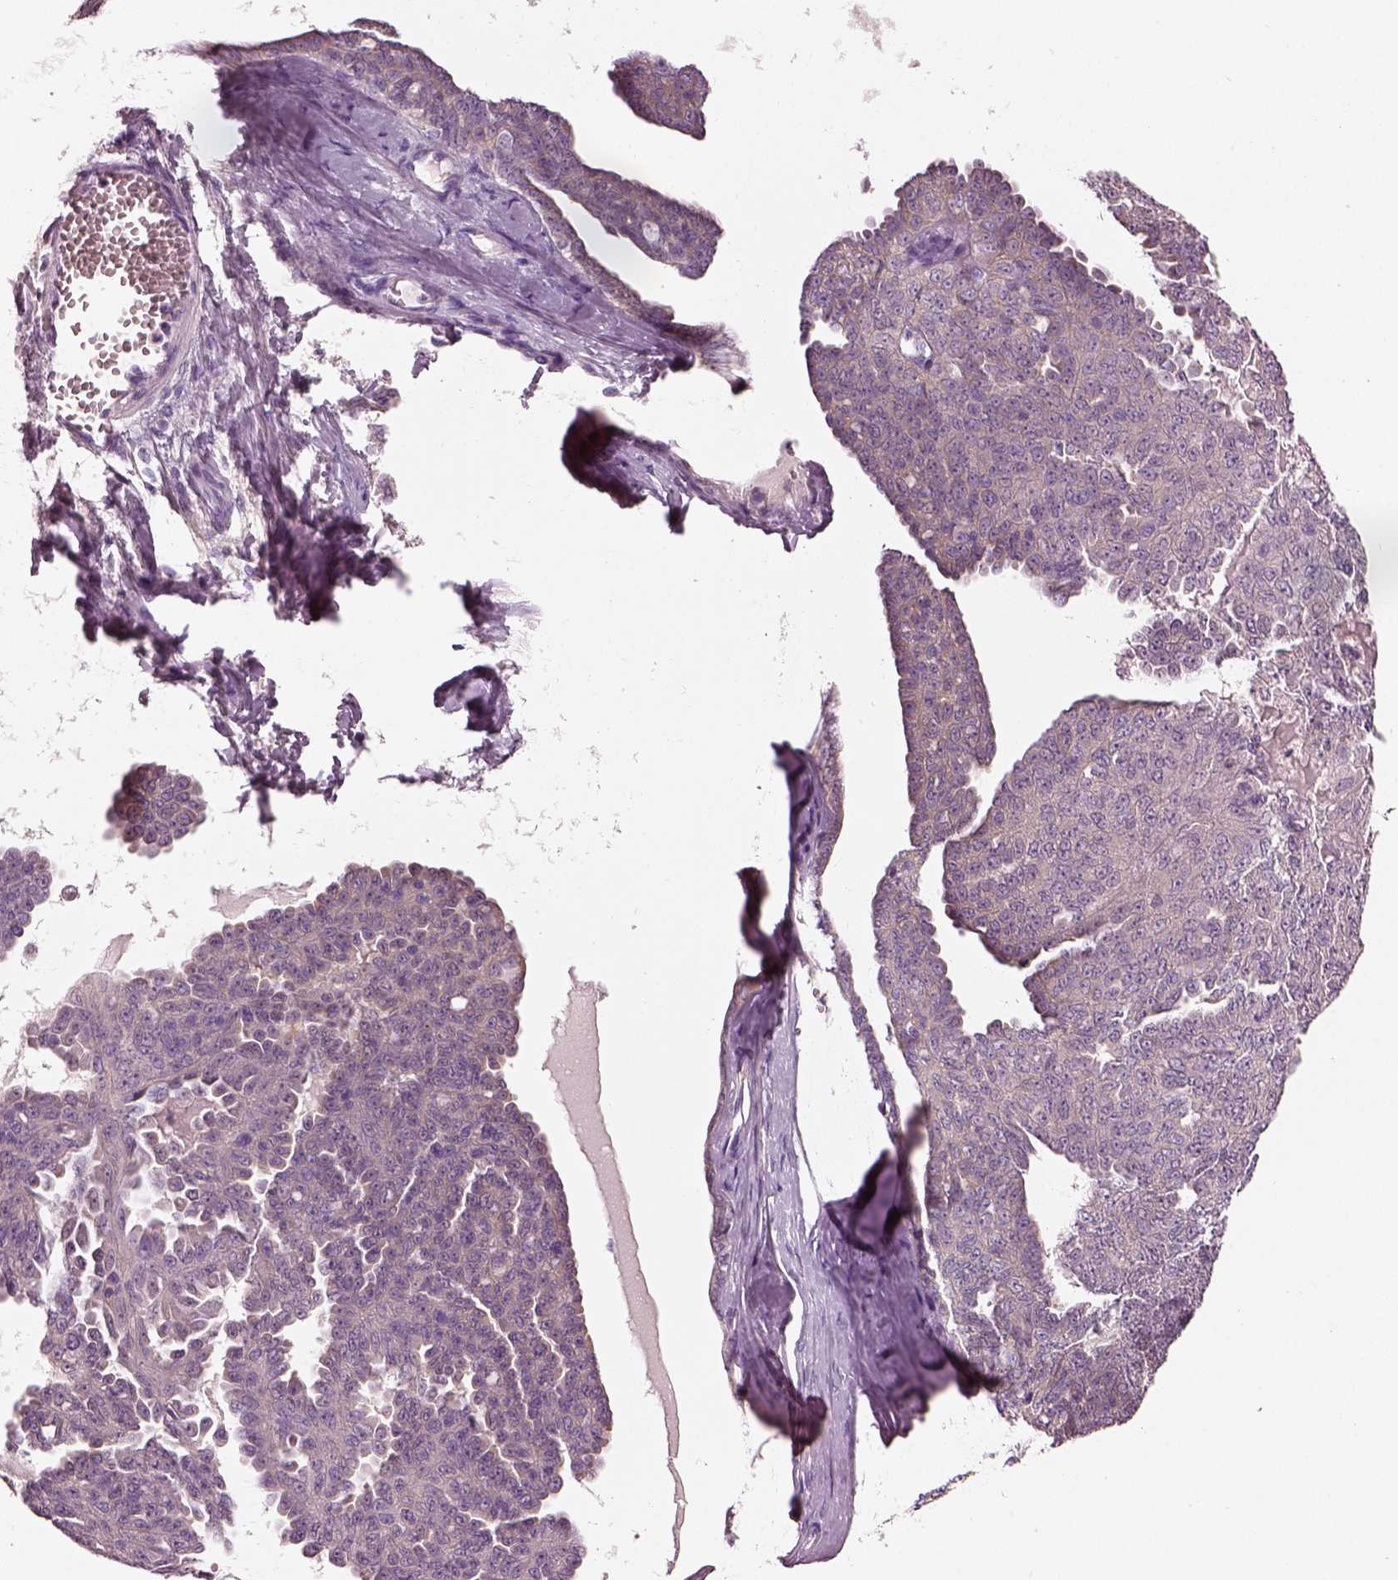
{"staining": {"intensity": "negative", "quantity": "none", "location": "none"}, "tissue": "ovarian cancer", "cell_type": "Tumor cells", "image_type": "cancer", "snomed": [{"axis": "morphology", "description": "Cystadenocarcinoma, serous, NOS"}, {"axis": "topography", "description": "Ovary"}], "caption": "Immunohistochemistry of ovarian cancer demonstrates no expression in tumor cells.", "gene": "ELSPBP1", "patient": {"sex": "female", "age": 71}}